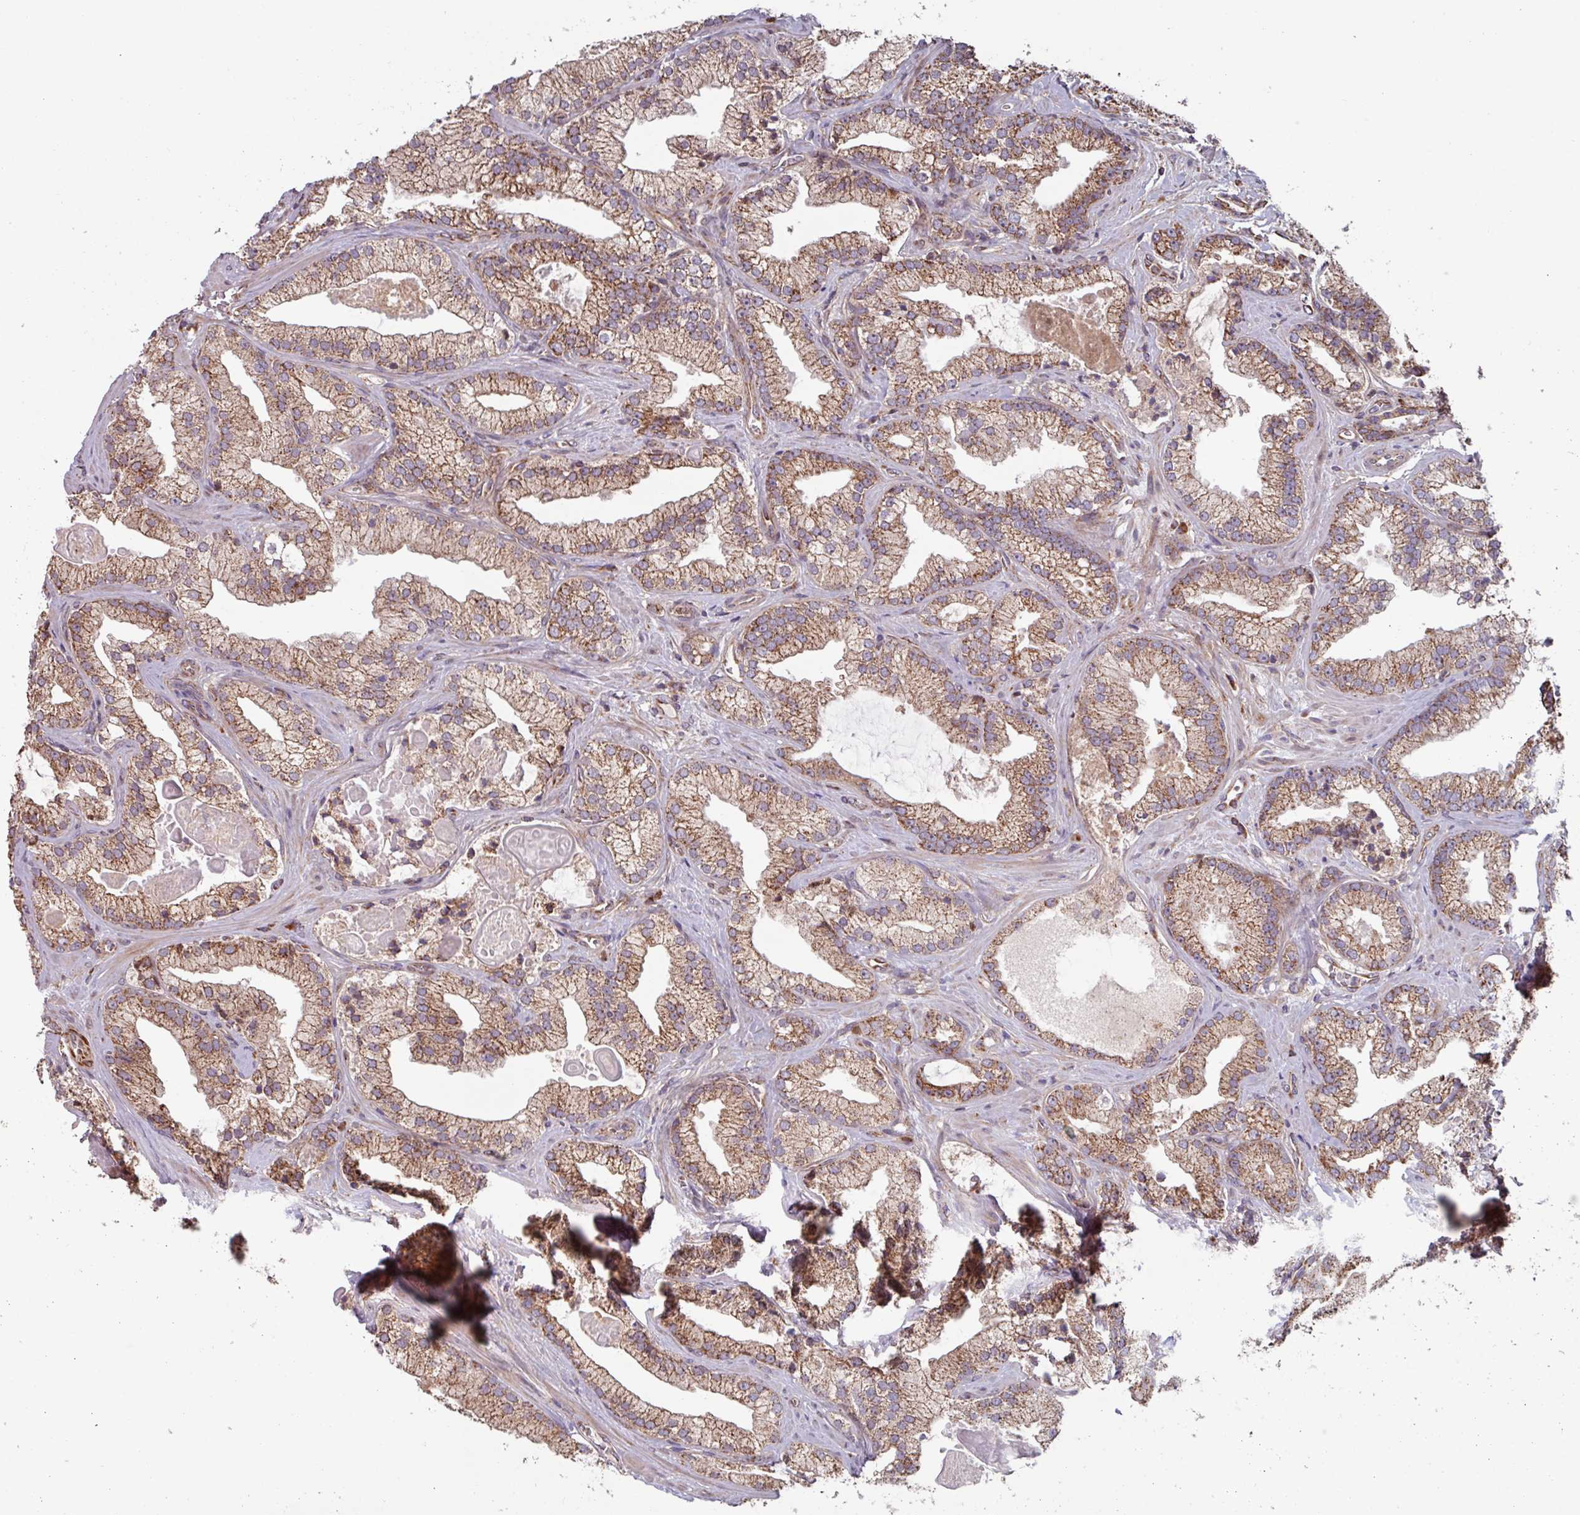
{"staining": {"intensity": "moderate", "quantity": ">75%", "location": "cytoplasmic/membranous"}, "tissue": "prostate cancer", "cell_type": "Tumor cells", "image_type": "cancer", "snomed": [{"axis": "morphology", "description": "Adenocarcinoma, High grade"}, {"axis": "topography", "description": "Prostate"}], "caption": "This is an image of IHC staining of prostate high-grade adenocarcinoma, which shows moderate positivity in the cytoplasmic/membranous of tumor cells.", "gene": "COX7C", "patient": {"sex": "male", "age": 68}}